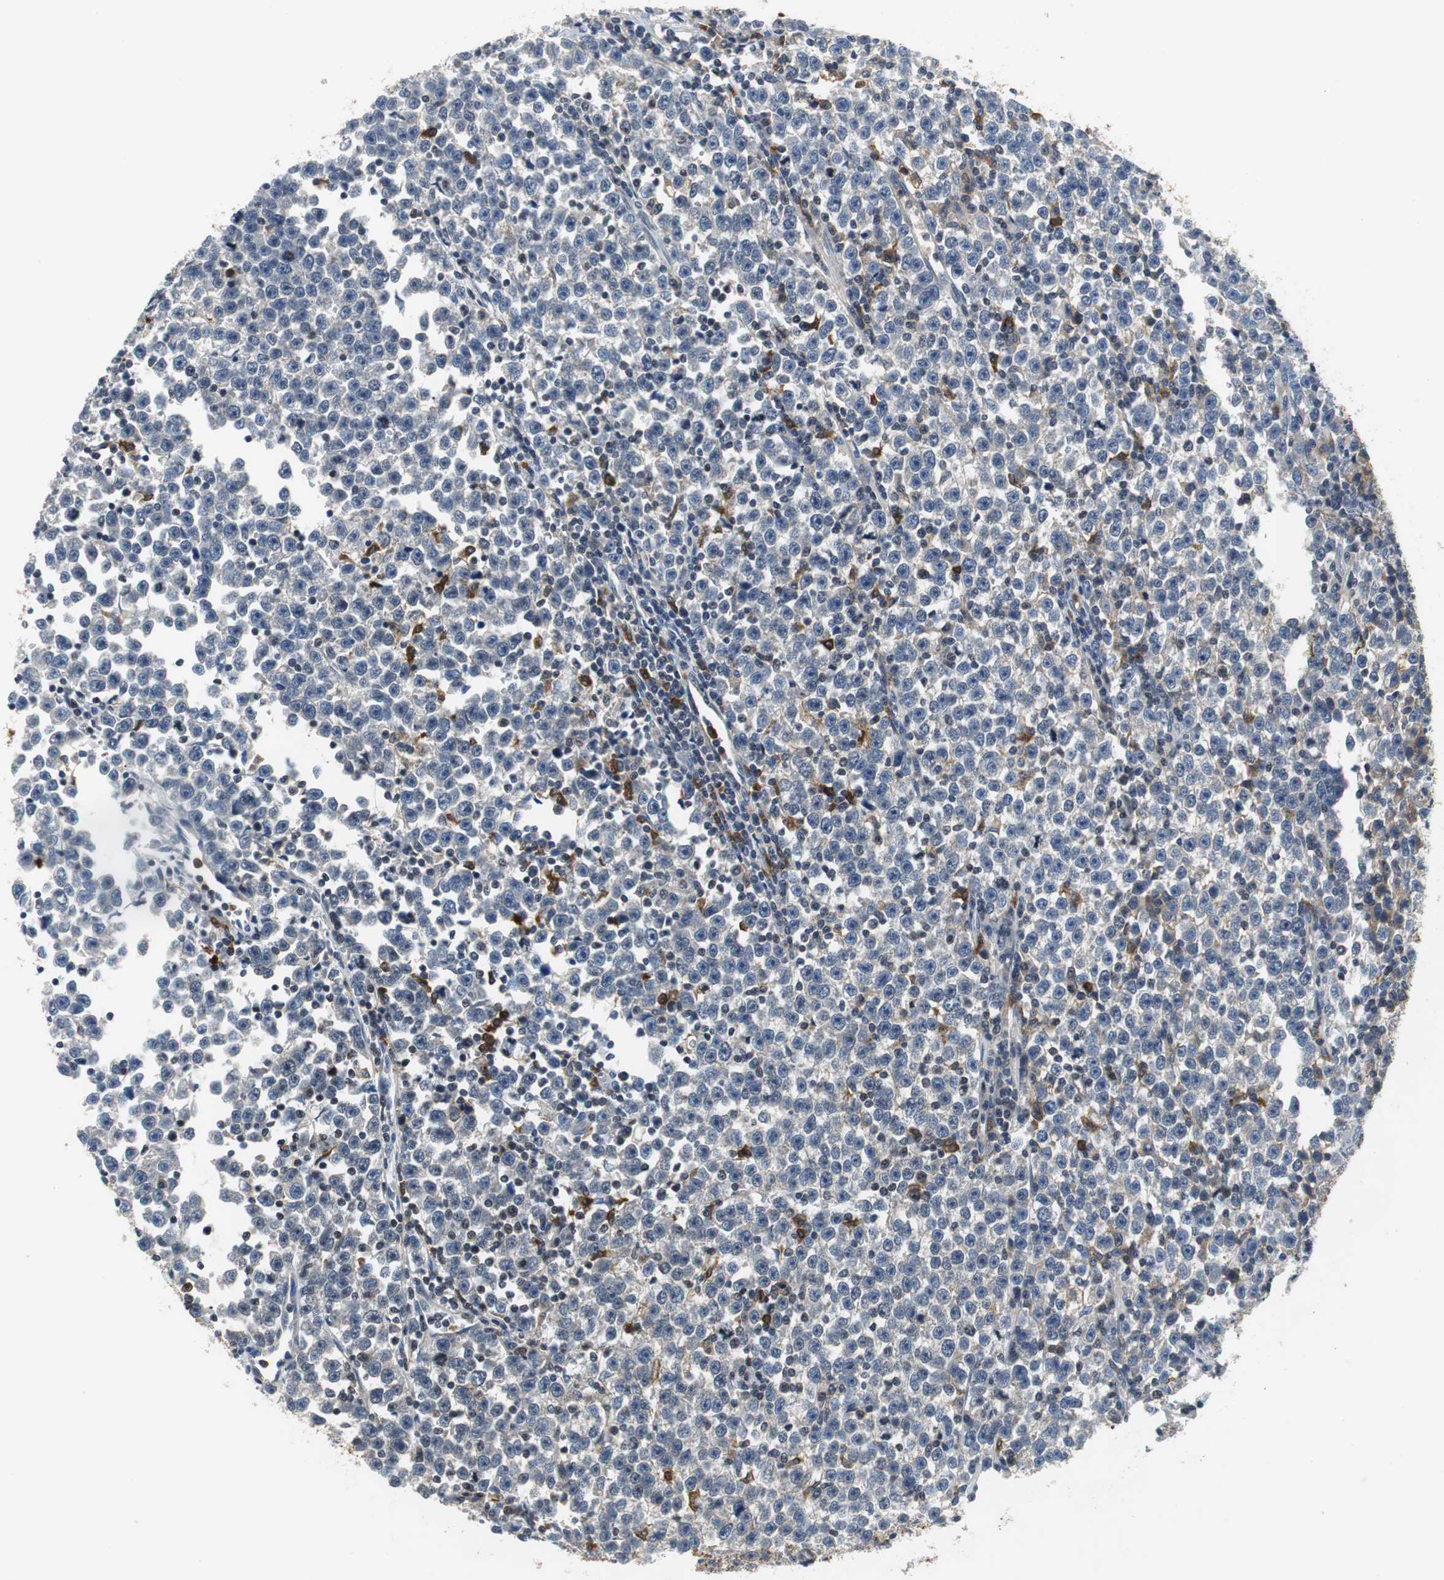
{"staining": {"intensity": "negative", "quantity": "none", "location": "none"}, "tissue": "testis cancer", "cell_type": "Tumor cells", "image_type": "cancer", "snomed": [{"axis": "morphology", "description": "Seminoma, NOS"}, {"axis": "topography", "description": "Testis"}], "caption": "Tumor cells show no significant protein expression in testis seminoma.", "gene": "ORM1", "patient": {"sex": "male", "age": 43}}